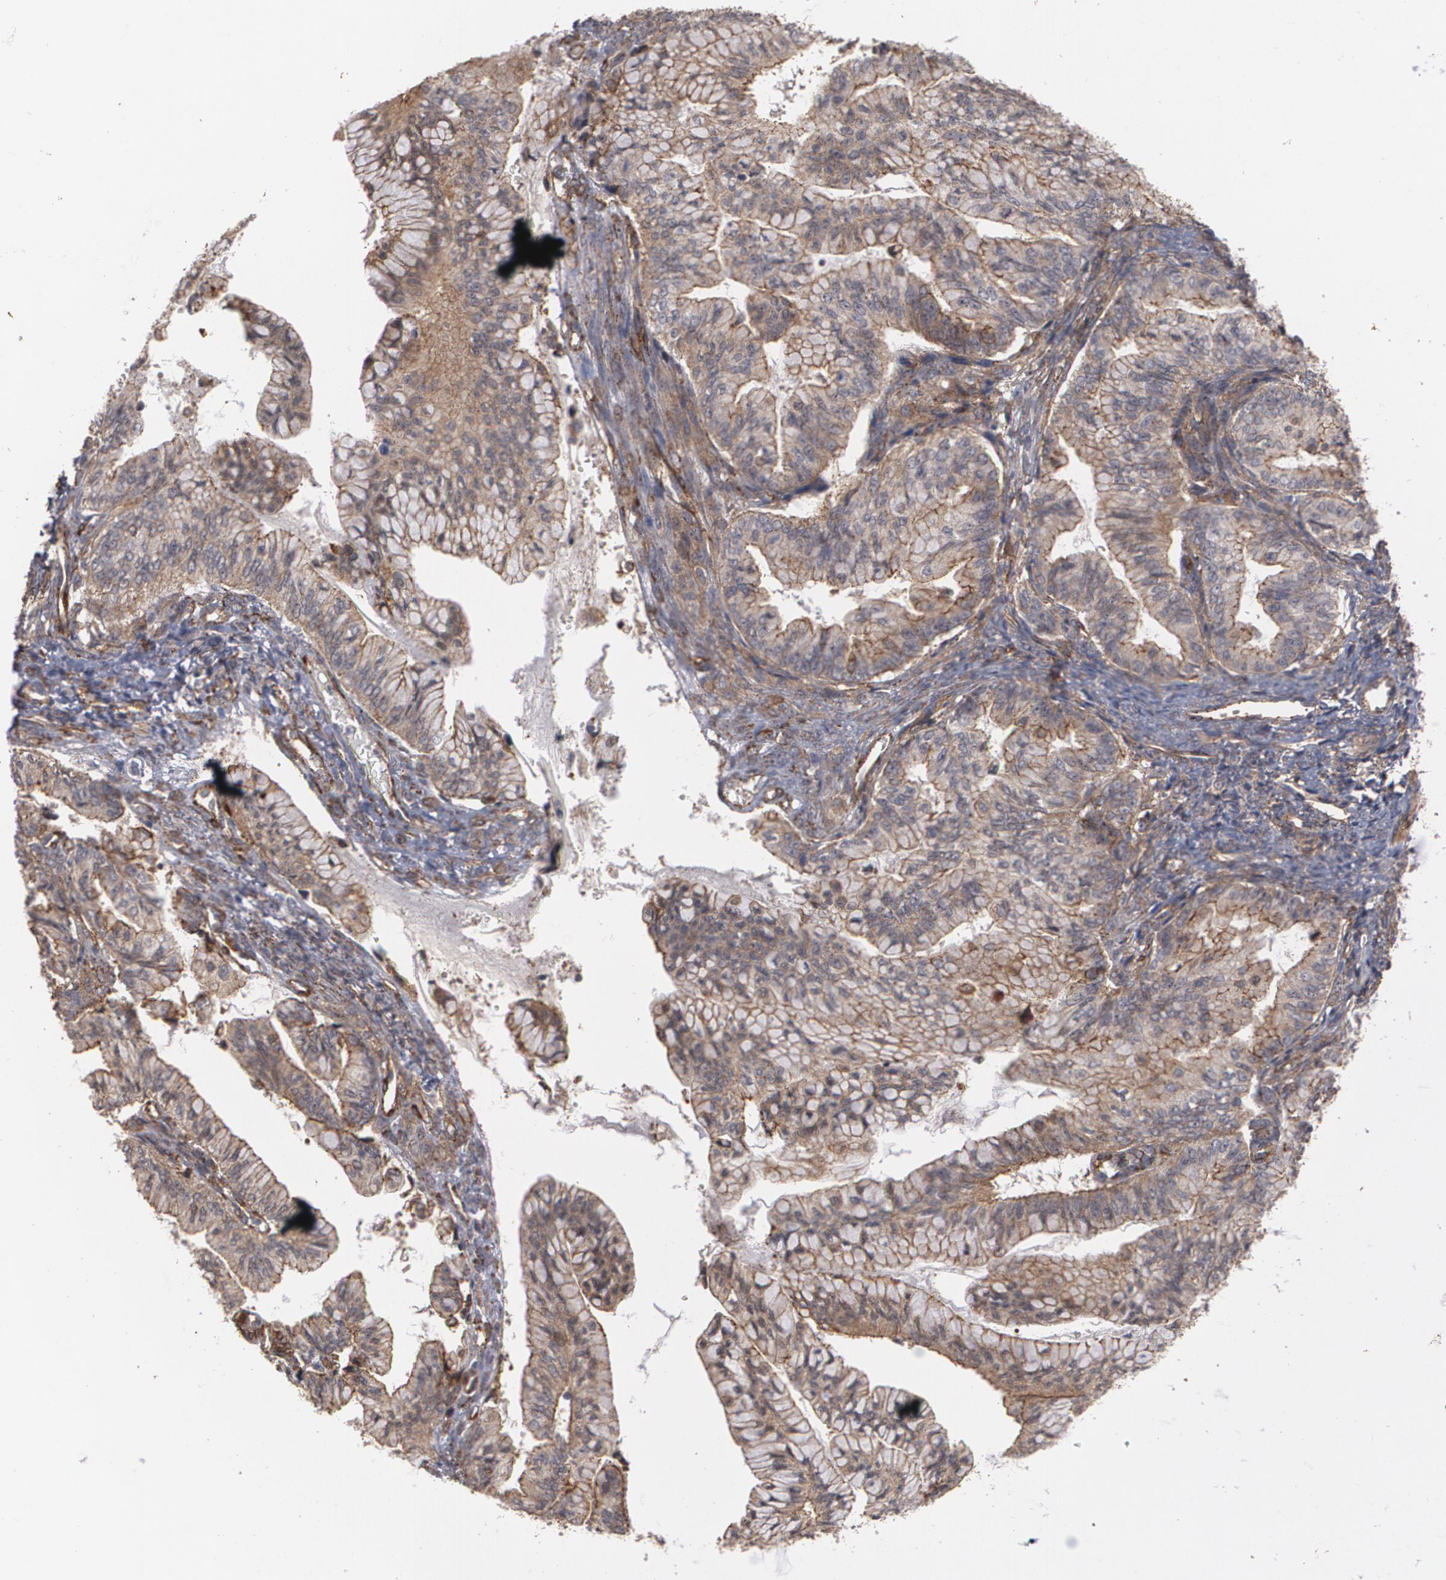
{"staining": {"intensity": "moderate", "quantity": ">75%", "location": "cytoplasmic/membranous"}, "tissue": "ovarian cancer", "cell_type": "Tumor cells", "image_type": "cancer", "snomed": [{"axis": "morphology", "description": "Cystadenocarcinoma, mucinous, NOS"}, {"axis": "topography", "description": "Ovary"}], "caption": "This image exhibits IHC staining of human ovarian cancer, with medium moderate cytoplasmic/membranous positivity in about >75% of tumor cells.", "gene": "TJP1", "patient": {"sex": "female", "age": 36}}